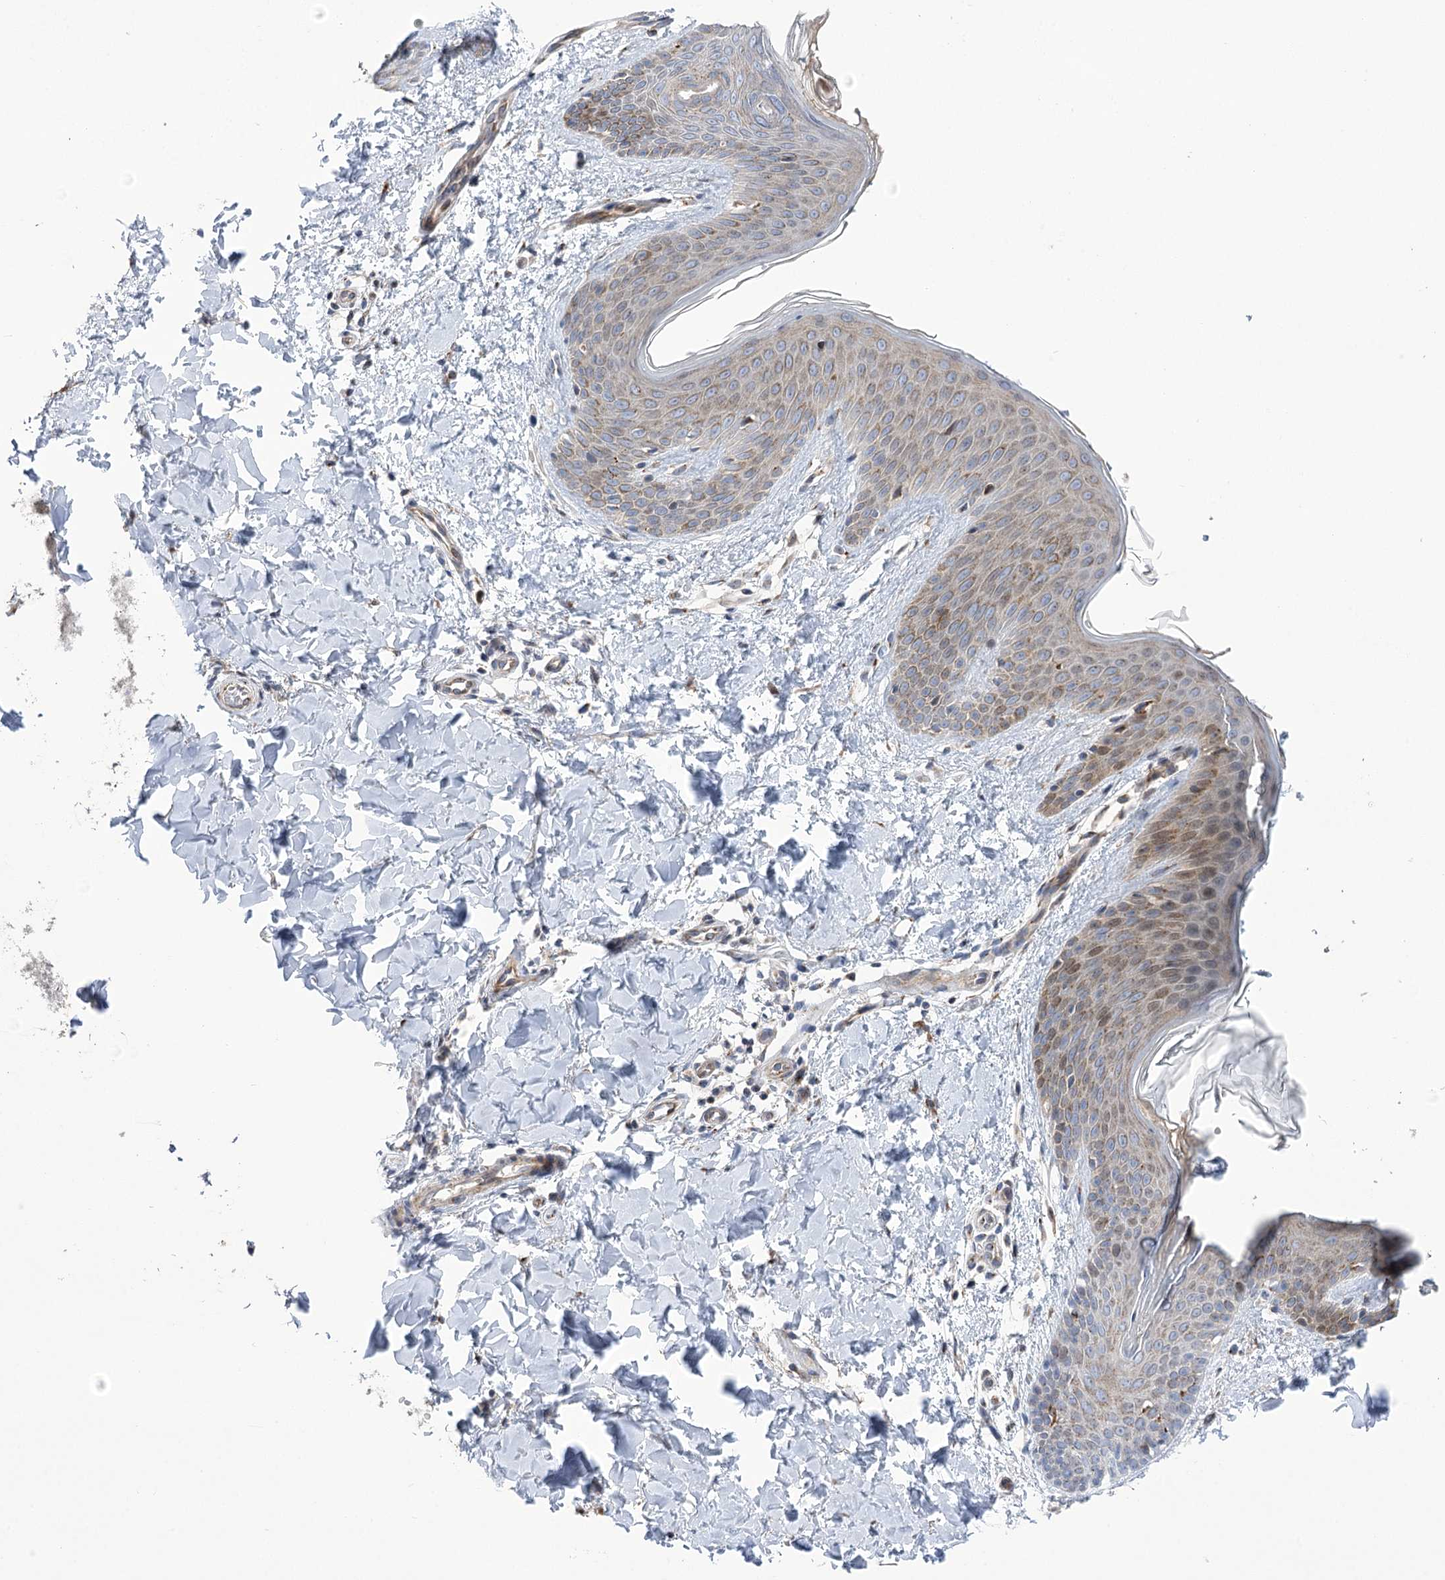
{"staining": {"intensity": "moderate", "quantity": ">75%", "location": "cytoplasmic/membranous"}, "tissue": "skin", "cell_type": "Fibroblasts", "image_type": "normal", "snomed": [{"axis": "morphology", "description": "Normal tissue, NOS"}, {"axis": "topography", "description": "Skin"}], "caption": "A photomicrograph of human skin stained for a protein displays moderate cytoplasmic/membranous brown staining in fibroblasts. The protein is stained brown, and the nuclei are stained in blue (DAB (3,3'-diaminobenzidine) IHC with brightfield microscopy, high magnification).", "gene": "NME7", "patient": {"sex": "male", "age": 36}}